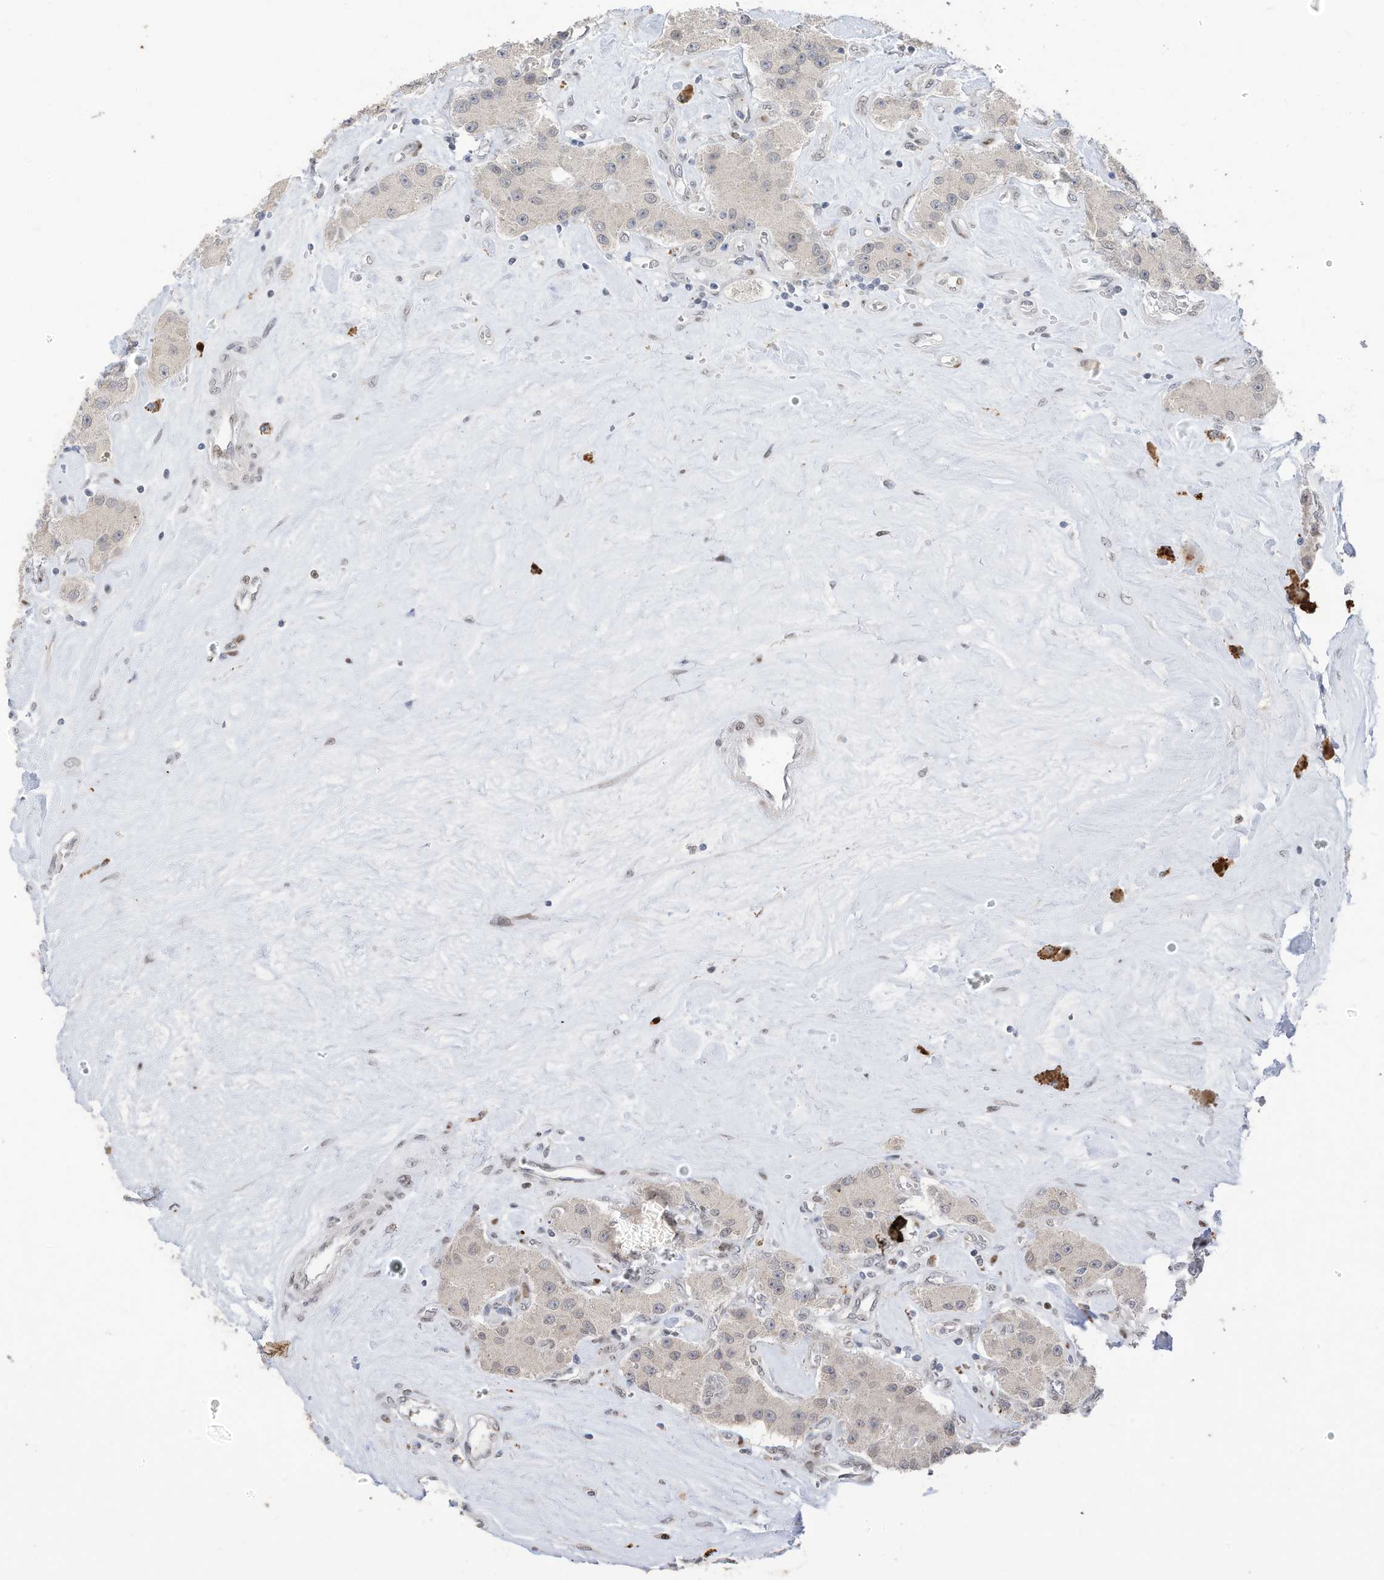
{"staining": {"intensity": "weak", "quantity": "<25%", "location": "nuclear"}, "tissue": "carcinoid", "cell_type": "Tumor cells", "image_type": "cancer", "snomed": [{"axis": "morphology", "description": "Carcinoid, malignant, NOS"}, {"axis": "topography", "description": "Pancreas"}], "caption": "IHC of human carcinoid shows no expression in tumor cells.", "gene": "RABL3", "patient": {"sex": "male", "age": 41}}